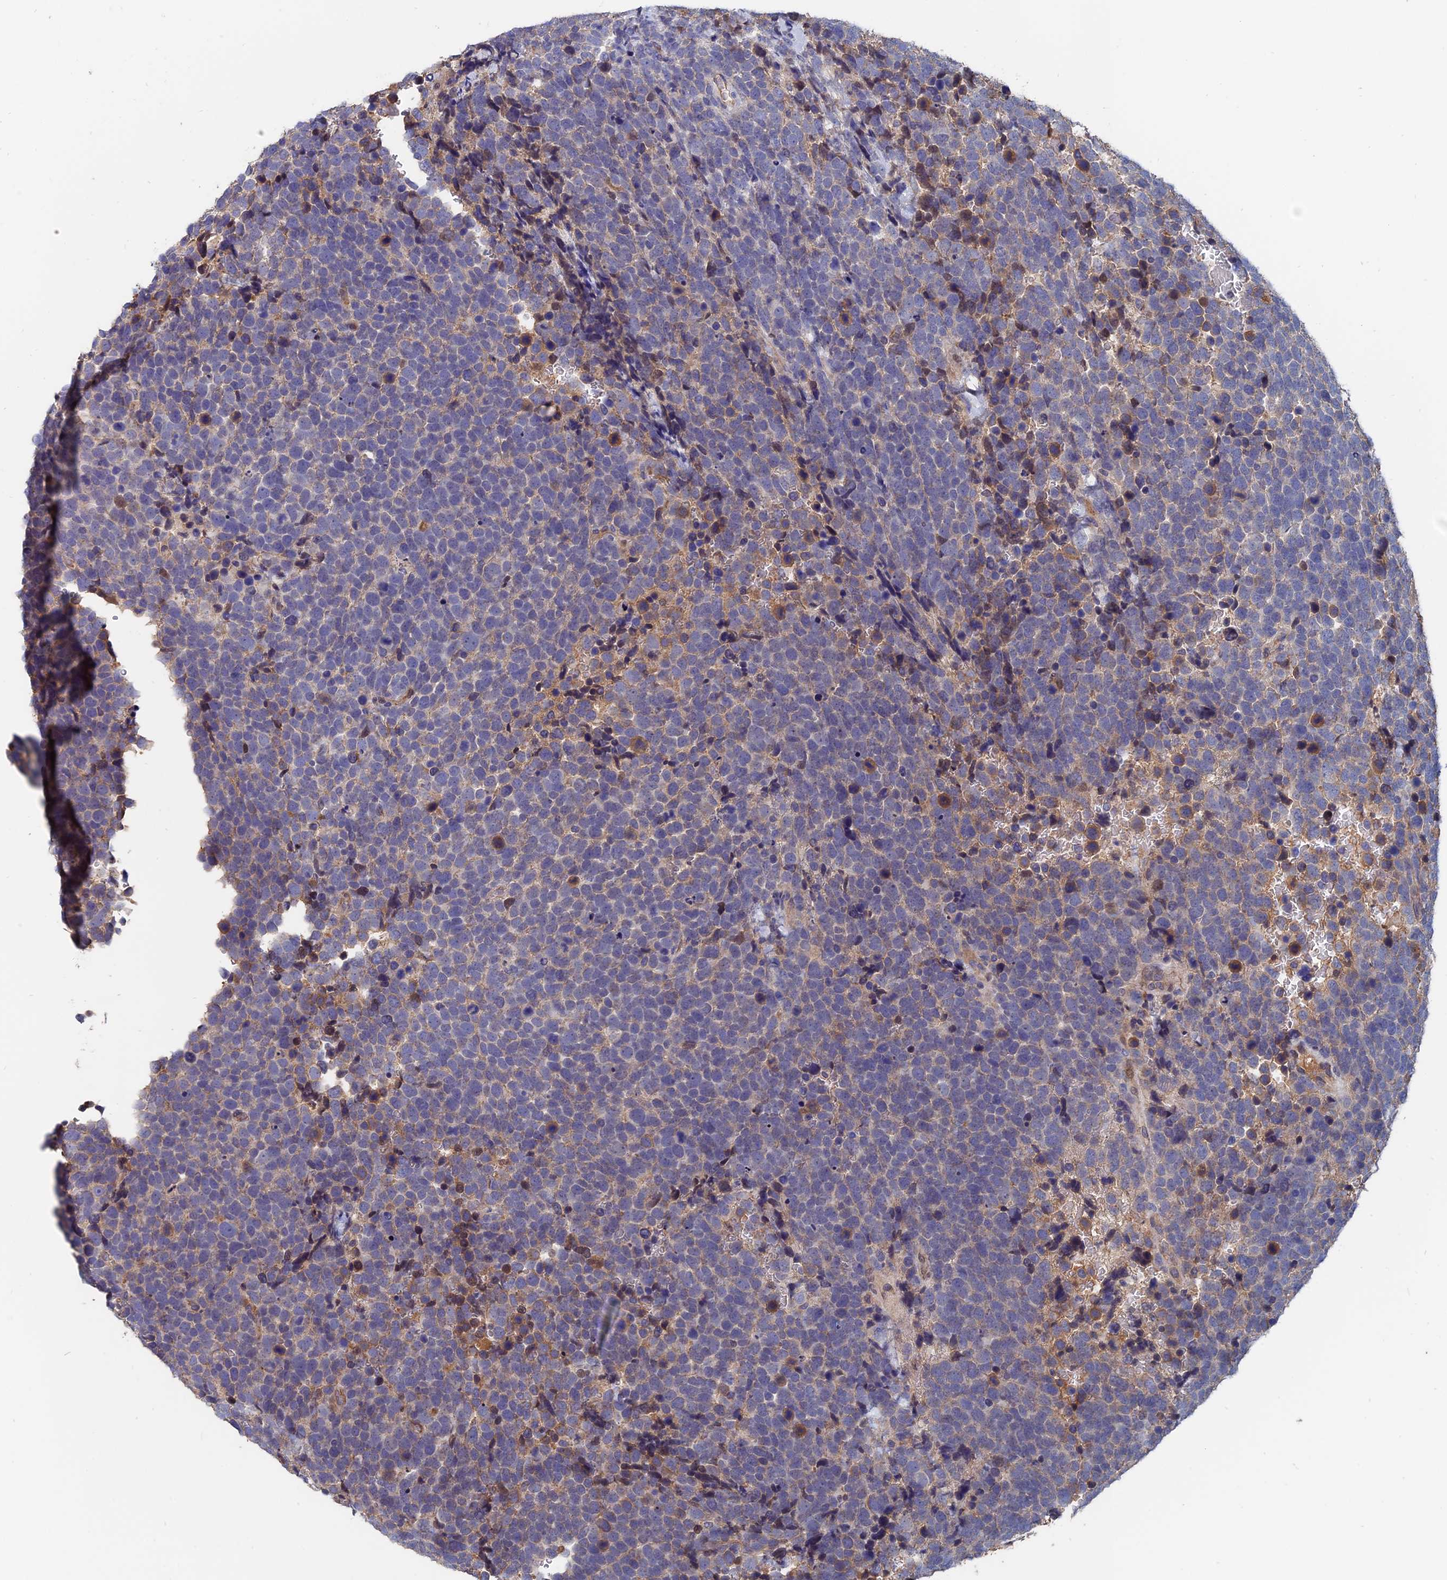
{"staining": {"intensity": "weak", "quantity": "<25%", "location": "cytoplasmic/membranous"}, "tissue": "urothelial cancer", "cell_type": "Tumor cells", "image_type": "cancer", "snomed": [{"axis": "morphology", "description": "Urothelial carcinoma, High grade"}, {"axis": "topography", "description": "Urinary bladder"}], "caption": "This is an immunohistochemistry (IHC) histopathology image of high-grade urothelial carcinoma. There is no positivity in tumor cells.", "gene": "SLC33A1", "patient": {"sex": "female", "age": 82}}